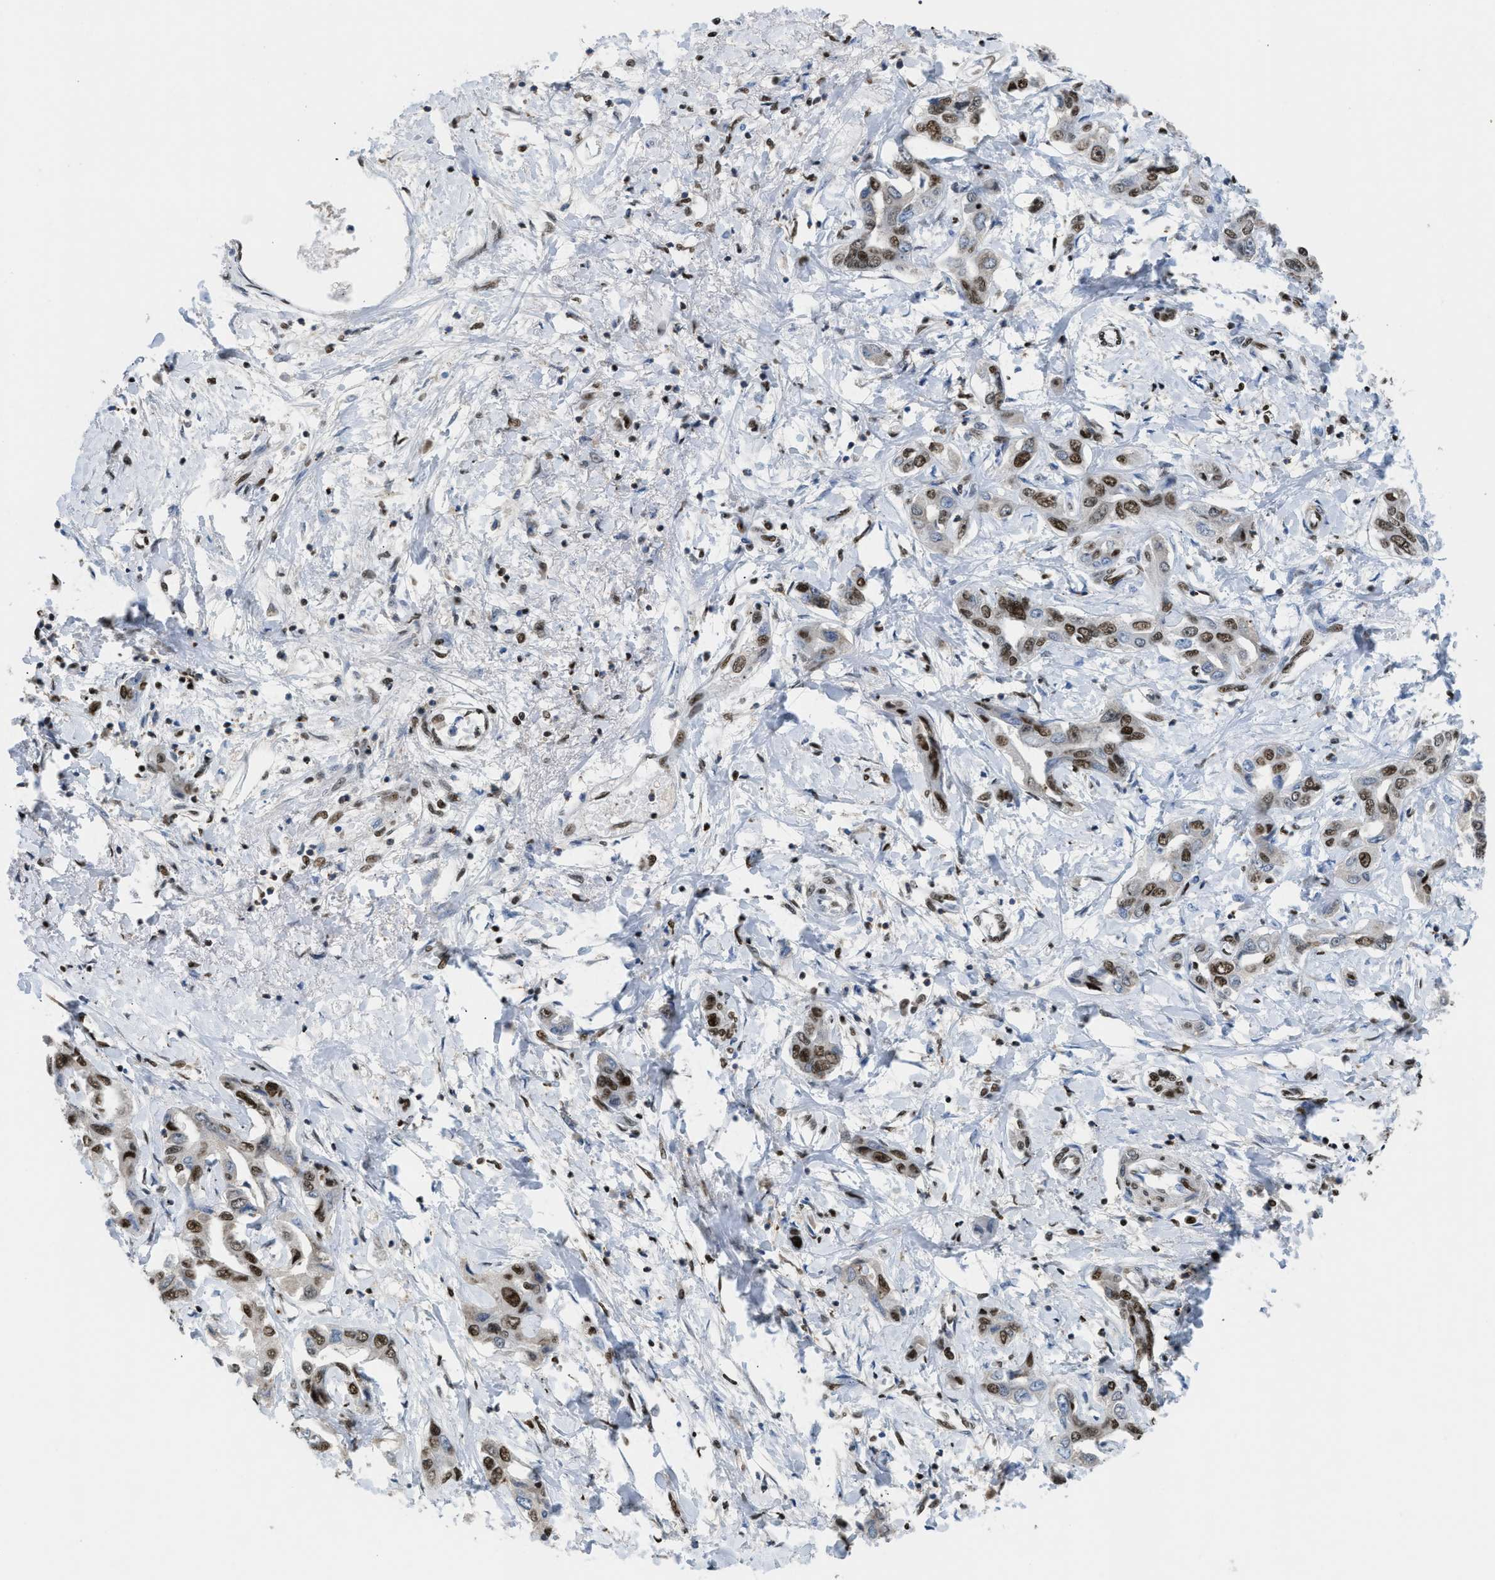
{"staining": {"intensity": "strong", "quantity": ">75%", "location": "nuclear"}, "tissue": "liver cancer", "cell_type": "Tumor cells", "image_type": "cancer", "snomed": [{"axis": "morphology", "description": "Cholangiocarcinoma"}, {"axis": "topography", "description": "Liver"}], "caption": "IHC (DAB (3,3'-diaminobenzidine)) staining of human liver cholangiocarcinoma exhibits strong nuclear protein positivity in about >75% of tumor cells.", "gene": "SCAF4", "patient": {"sex": "male", "age": 59}}